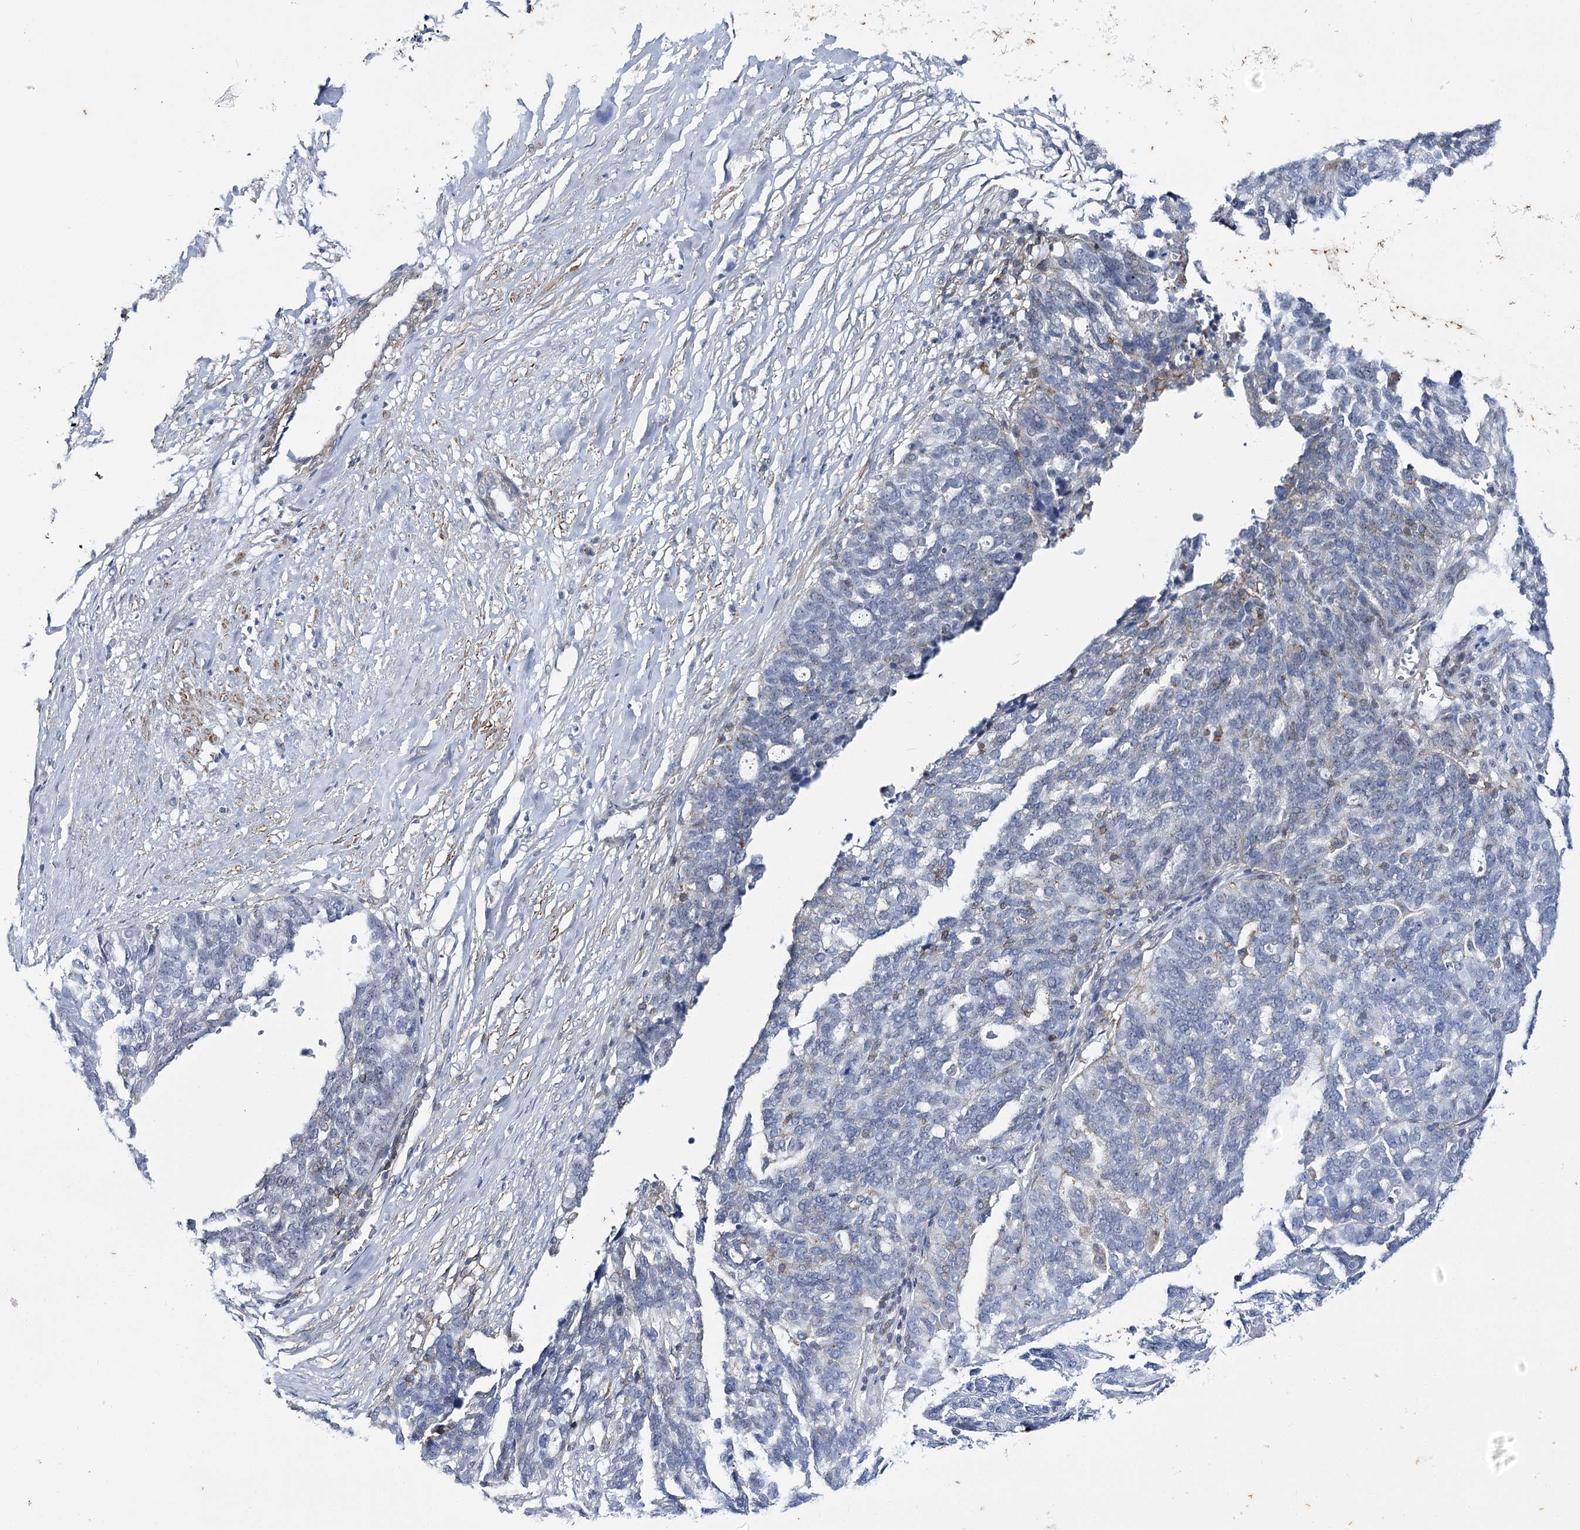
{"staining": {"intensity": "negative", "quantity": "none", "location": "none"}, "tissue": "ovarian cancer", "cell_type": "Tumor cells", "image_type": "cancer", "snomed": [{"axis": "morphology", "description": "Cystadenocarcinoma, serous, NOS"}, {"axis": "topography", "description": "Ovary"}], "caption": "An image of ovarian serous cystadenocarcinoma stained for a protein demonstrates no brown staining in tumor cells.", "gene": "AGXT2", "patient": {"sex": "female", "age": 59}}